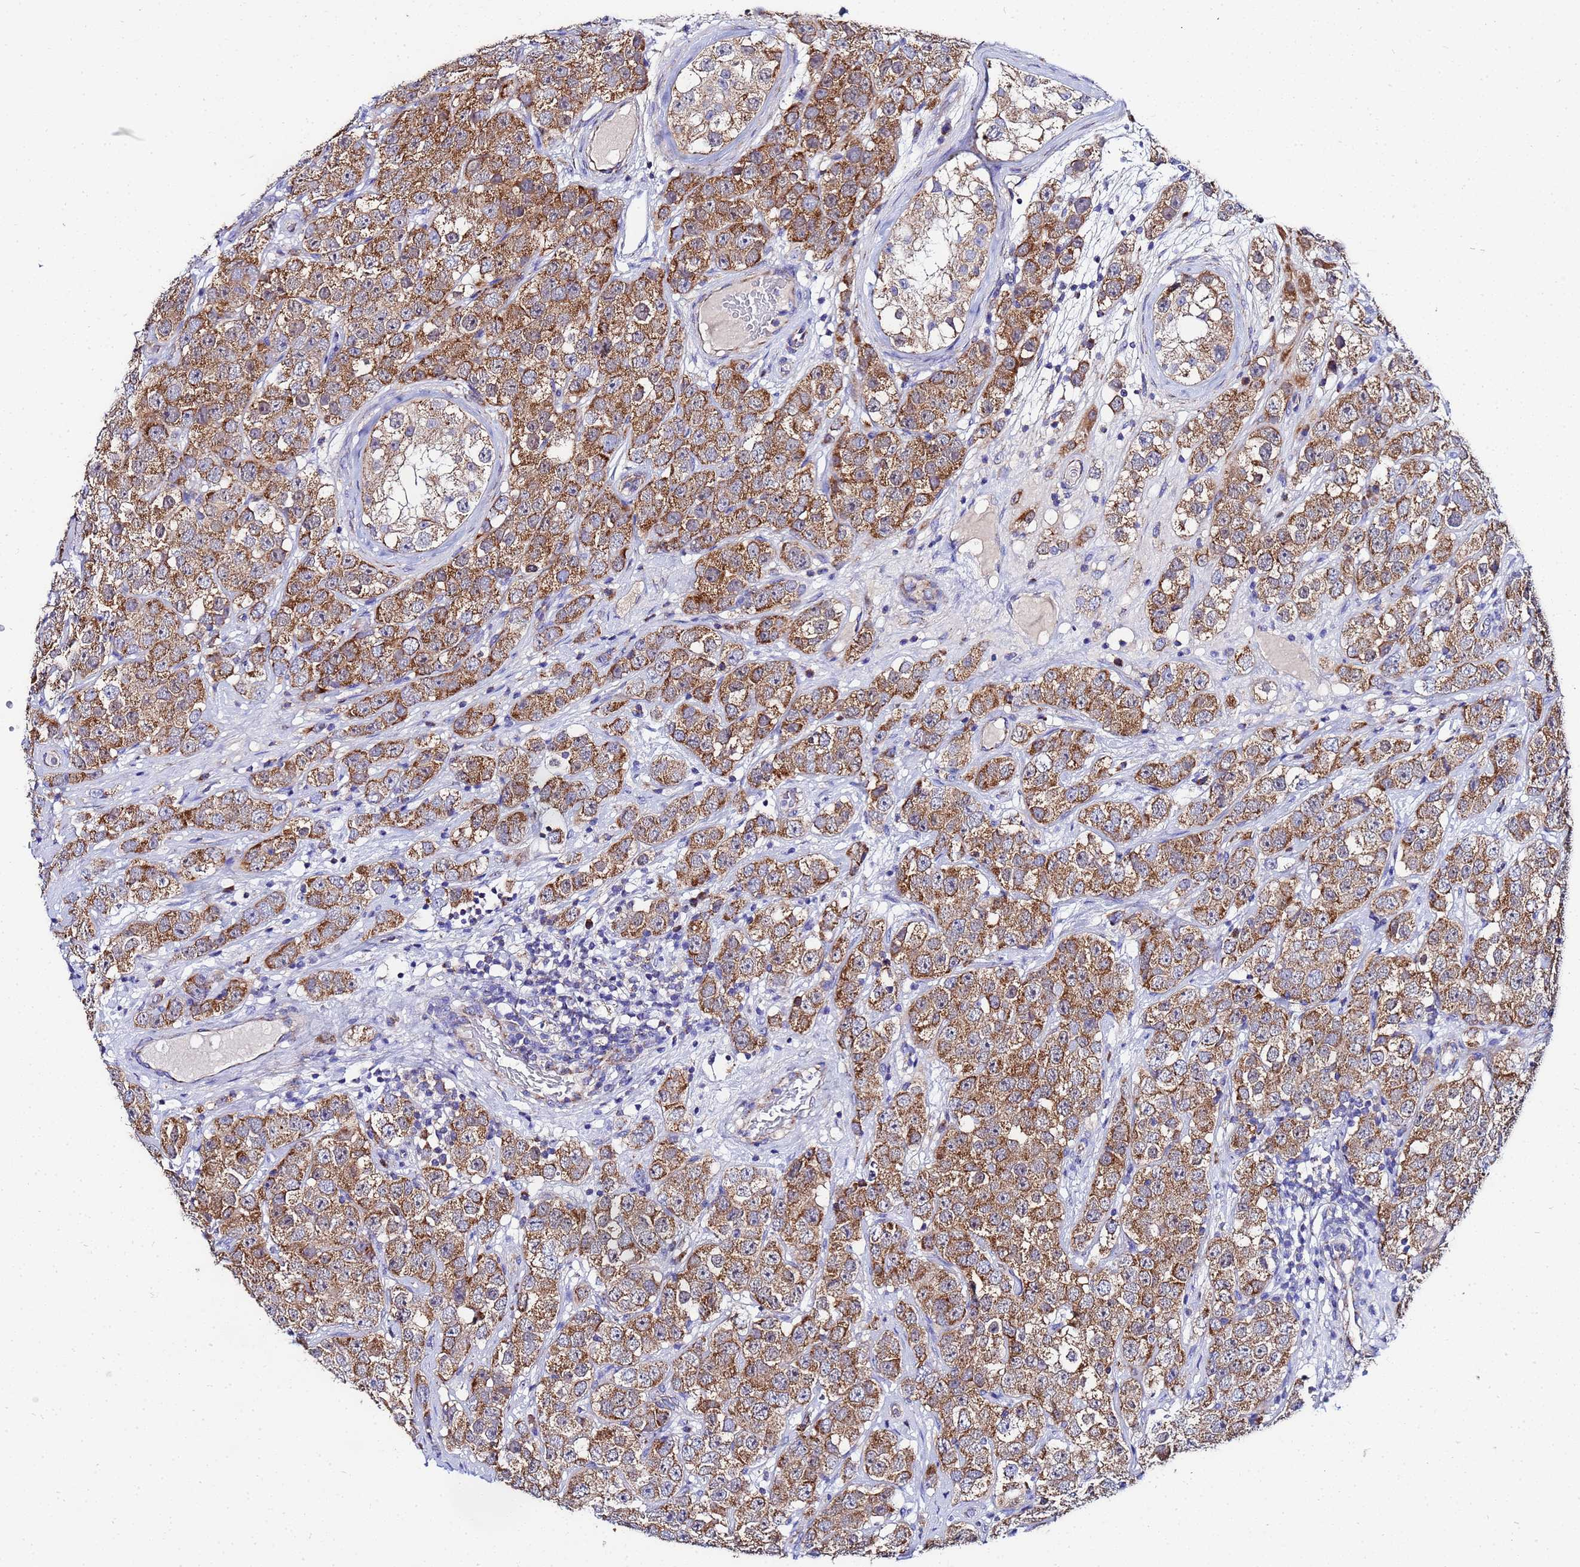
{"staining": {"intensity": "moderate", "quantity": ">75%", "location": "cytoplasmic/membranous"}, "tissue": "testis cancer", "cell_type": "Tumor cells", "image_type": "cancer", "snomed": [{"axis": "morphology", "description": "Seminoma, NOS"}, {"axis": "topography", "description": "Testis"}], "caption": "Testis cancer tissue displays moderate cytoplasmic/membranous positivity in about >75% of tumor cells, visualized by immunohistochemistry.", "gene": "FAHD2A", "patient": {"sex": "male", "age": 28}}